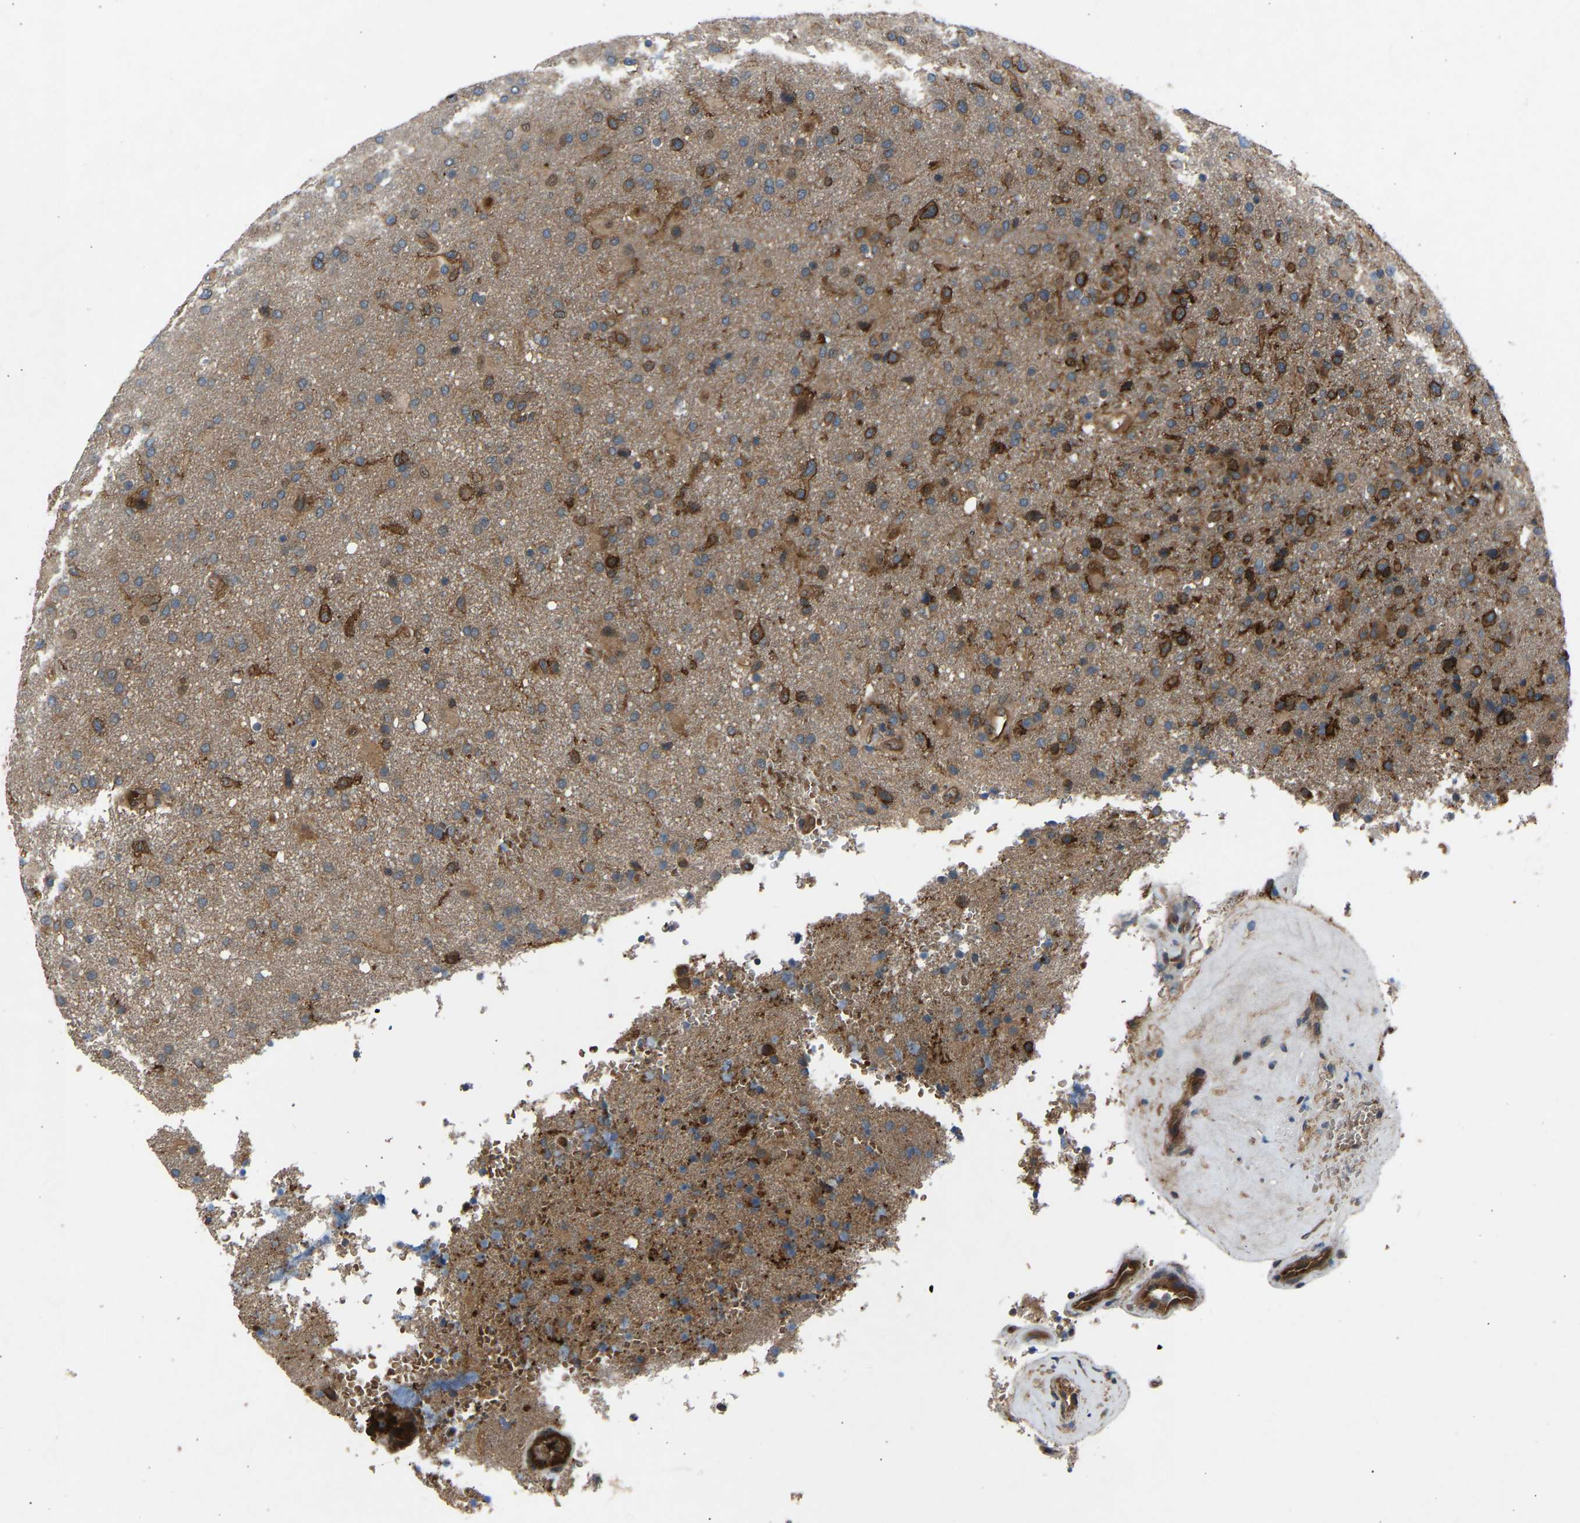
{"staining": {"intensity": "strong", "quantity": "<25%", "location": "cytoplasmic/membranous"}, "tissue": "glioma", "cell_type": "Tumor cells", "image_type": "cancer", "snomed": [{"axis": "morphology", "description": "Glioma, malignant, High grade"}, {"axis": "topography", "description": "Brain"}], "caption": "This image displays immunohistochemistry staining of glioma, with medium strong cytoplasmic/membranous positivity in about <25% of tumor cells.", "gene": "GAS2L1", "patient": {"sex": "male", "age": 72}}